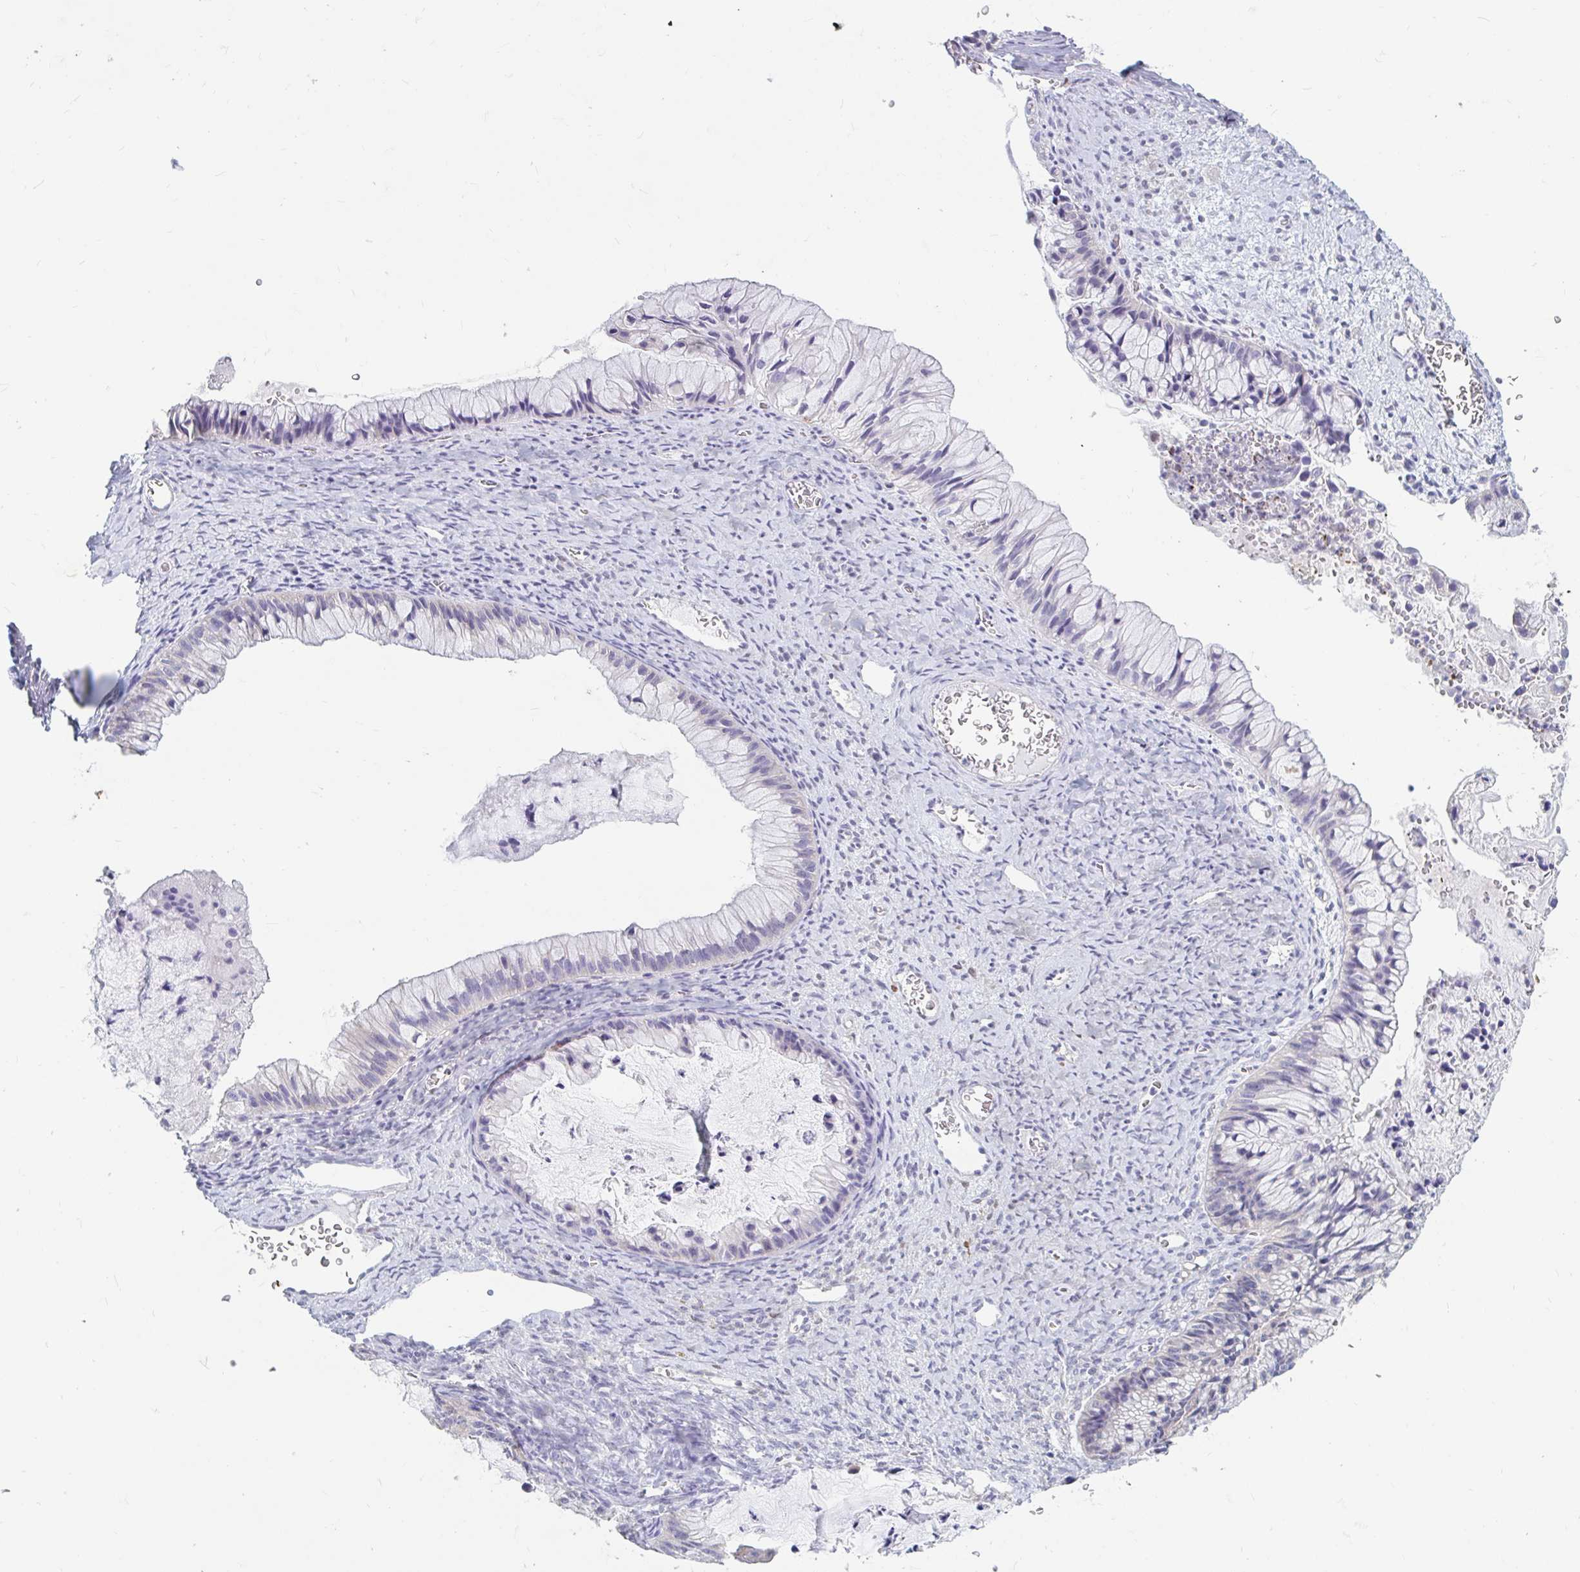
{"staining": {"intensity": "negative", "quantity": "none", "location": "none"}, "tissue": "ovarian cancer", "cell_type": "Tumor cells", "image_type": "cancer", "snomed": [{"axis": "morphology", "description": "Cystadenocarcinoma, mucinous, NOS"}, {"axis": "topography", "description": "Ovary"}], "caption": "Ovarian cancer (mucinous cystadenocarcinoma) was stained to show a protein in brown. There is no significant positivity in tumor cells.", "gene": "ADH1A", "patient": {"sex": "female", "age": 72}}